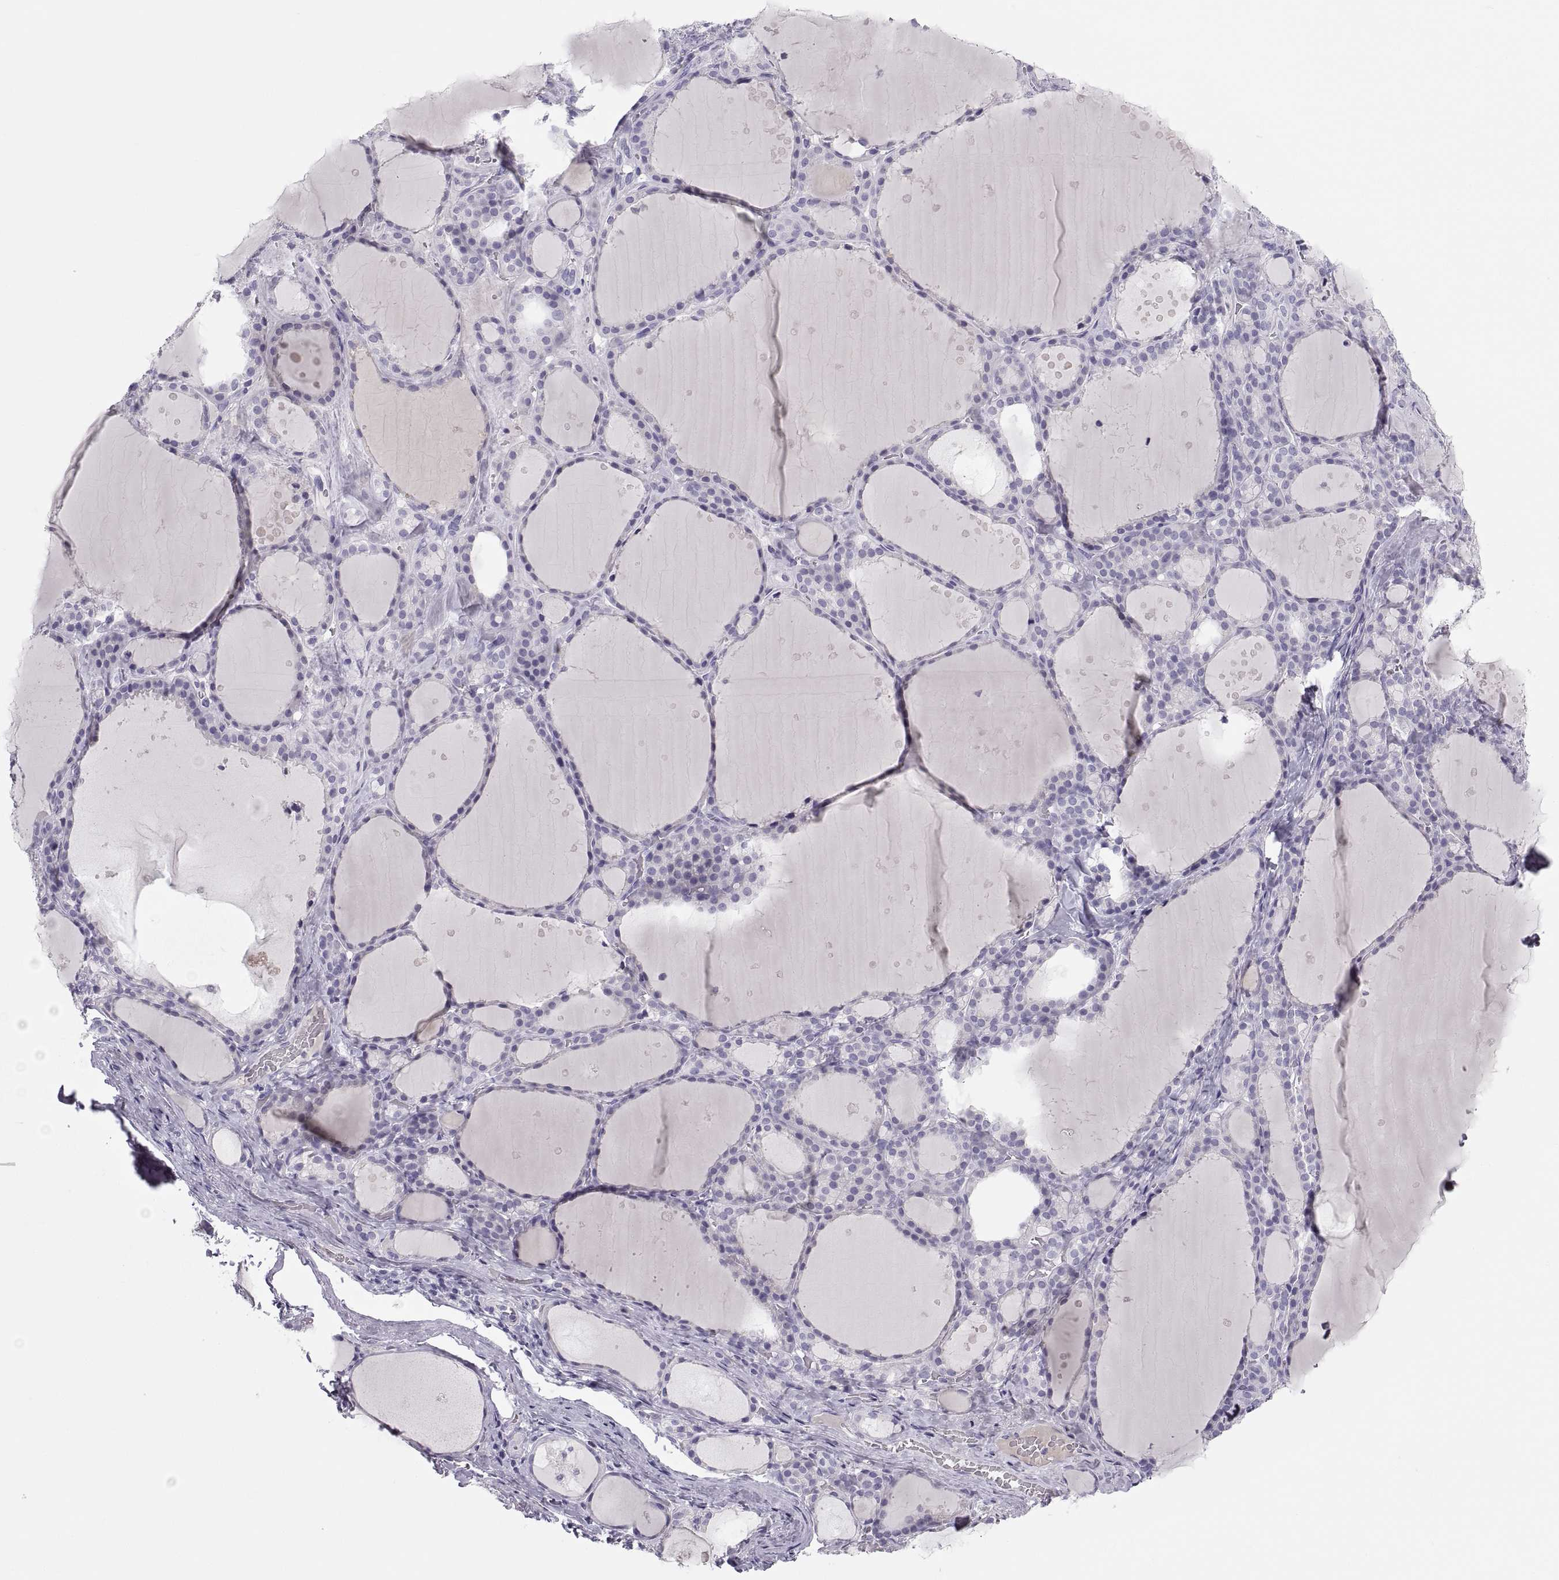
{"staining": {"intensity": "negative", "quantity": "none", "location": "none"}, "tissue": "thyroid gland", "cell_type": "Glandular cells", "image_type": "normal", "snomed": [{"axis": "morphology", "description": "Normal tissue, NOS"}, {"axis": "topography", "description": "Thyroid gland"}], "caption": "The photomicrograph reveals no staining of glandular cells in unremarkable thyroid gland.", "gene": "MAGEB2", "patient": {"sex": "male", "age": 68}}